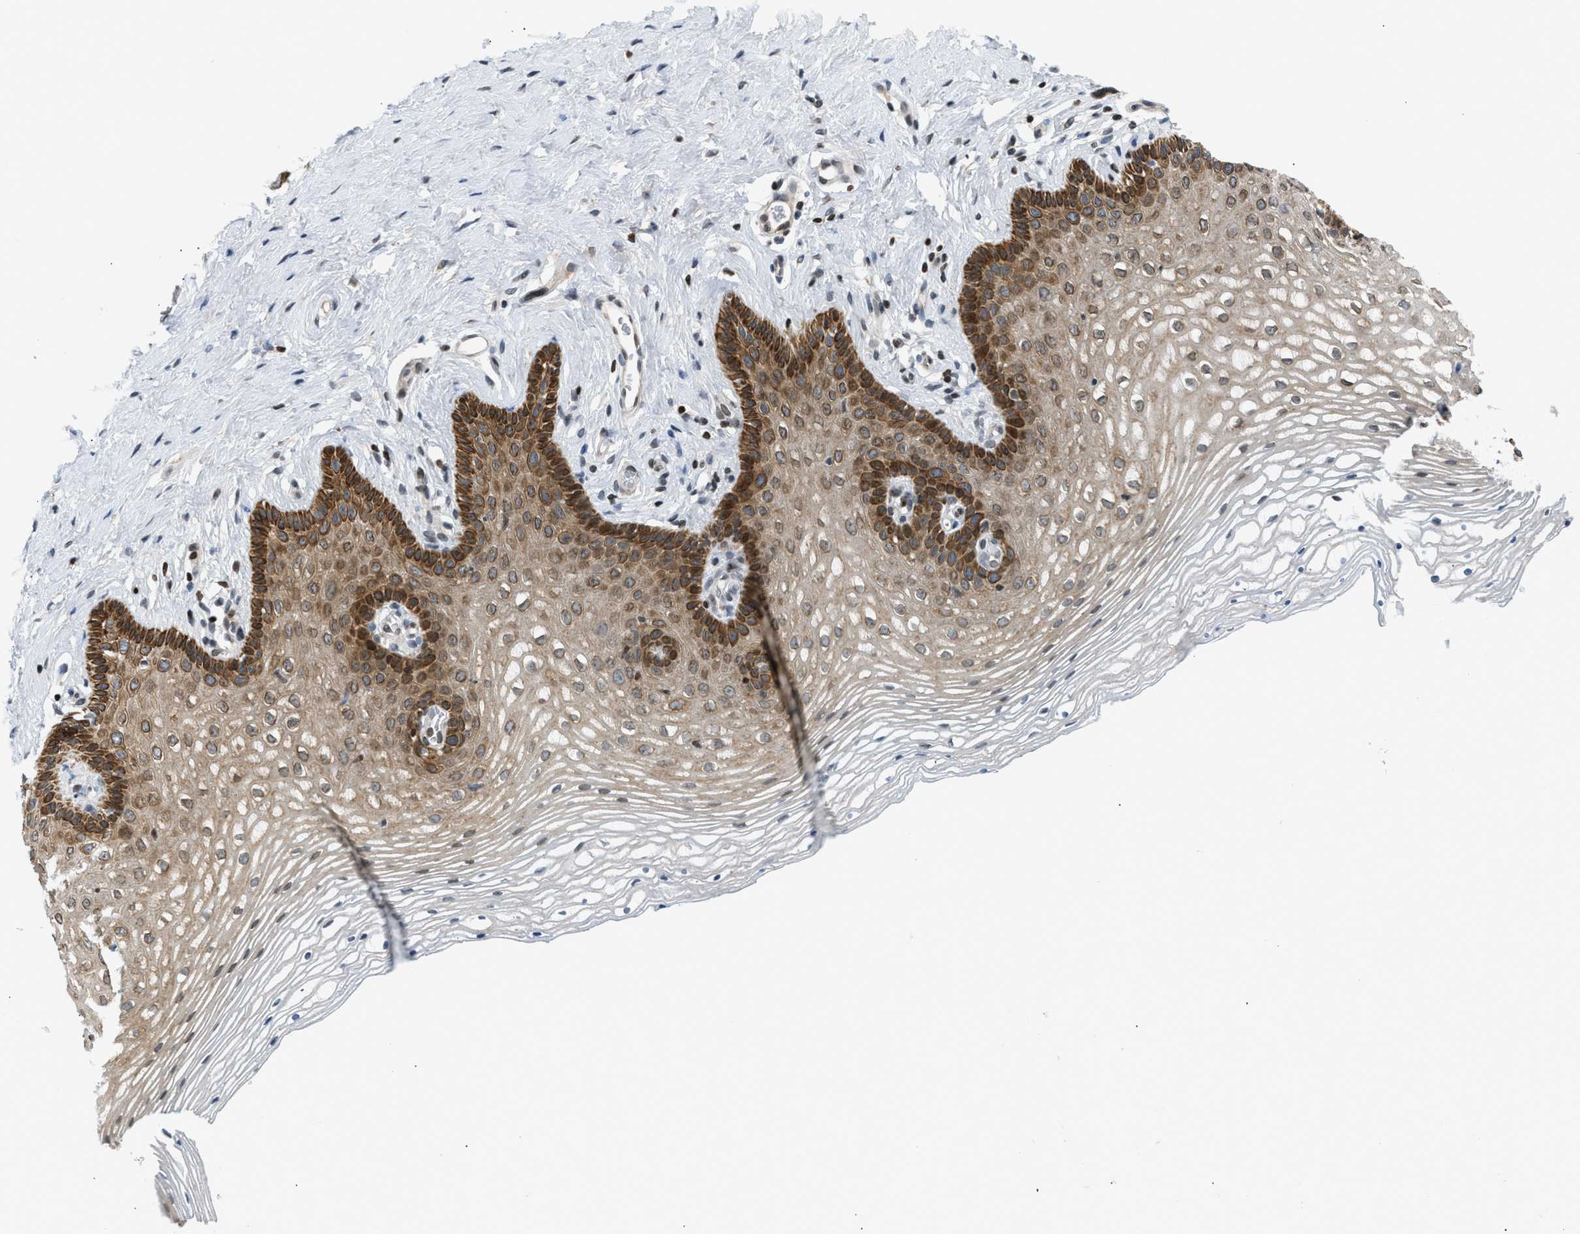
{"staining": {"intensity": "moderate", "quantity": ">75%", "location": "cytoplasmic/membranous"}, "tissue": "vagina", "cell_type": "Squamous epithelial cells", "image_type": "normal", "snomed": [{"axis": "morphology", "description": "Normal tissue, NOS"}, {"axis": "topography", "description": "Vagina"}], "caption": "Vagina stained with DAB (3,3'-diaminobenzidine) IHC exhibits medium levels of moderate cytoplasmic/membranous positivity in about >75% of squamous epithelial cells. (DAB (3,3'-diaminobenzidine) = brown stain, brightfield microscopy at high magnification).", "gene": "NPS", "patient": {"sex": "female", "age": 32}}